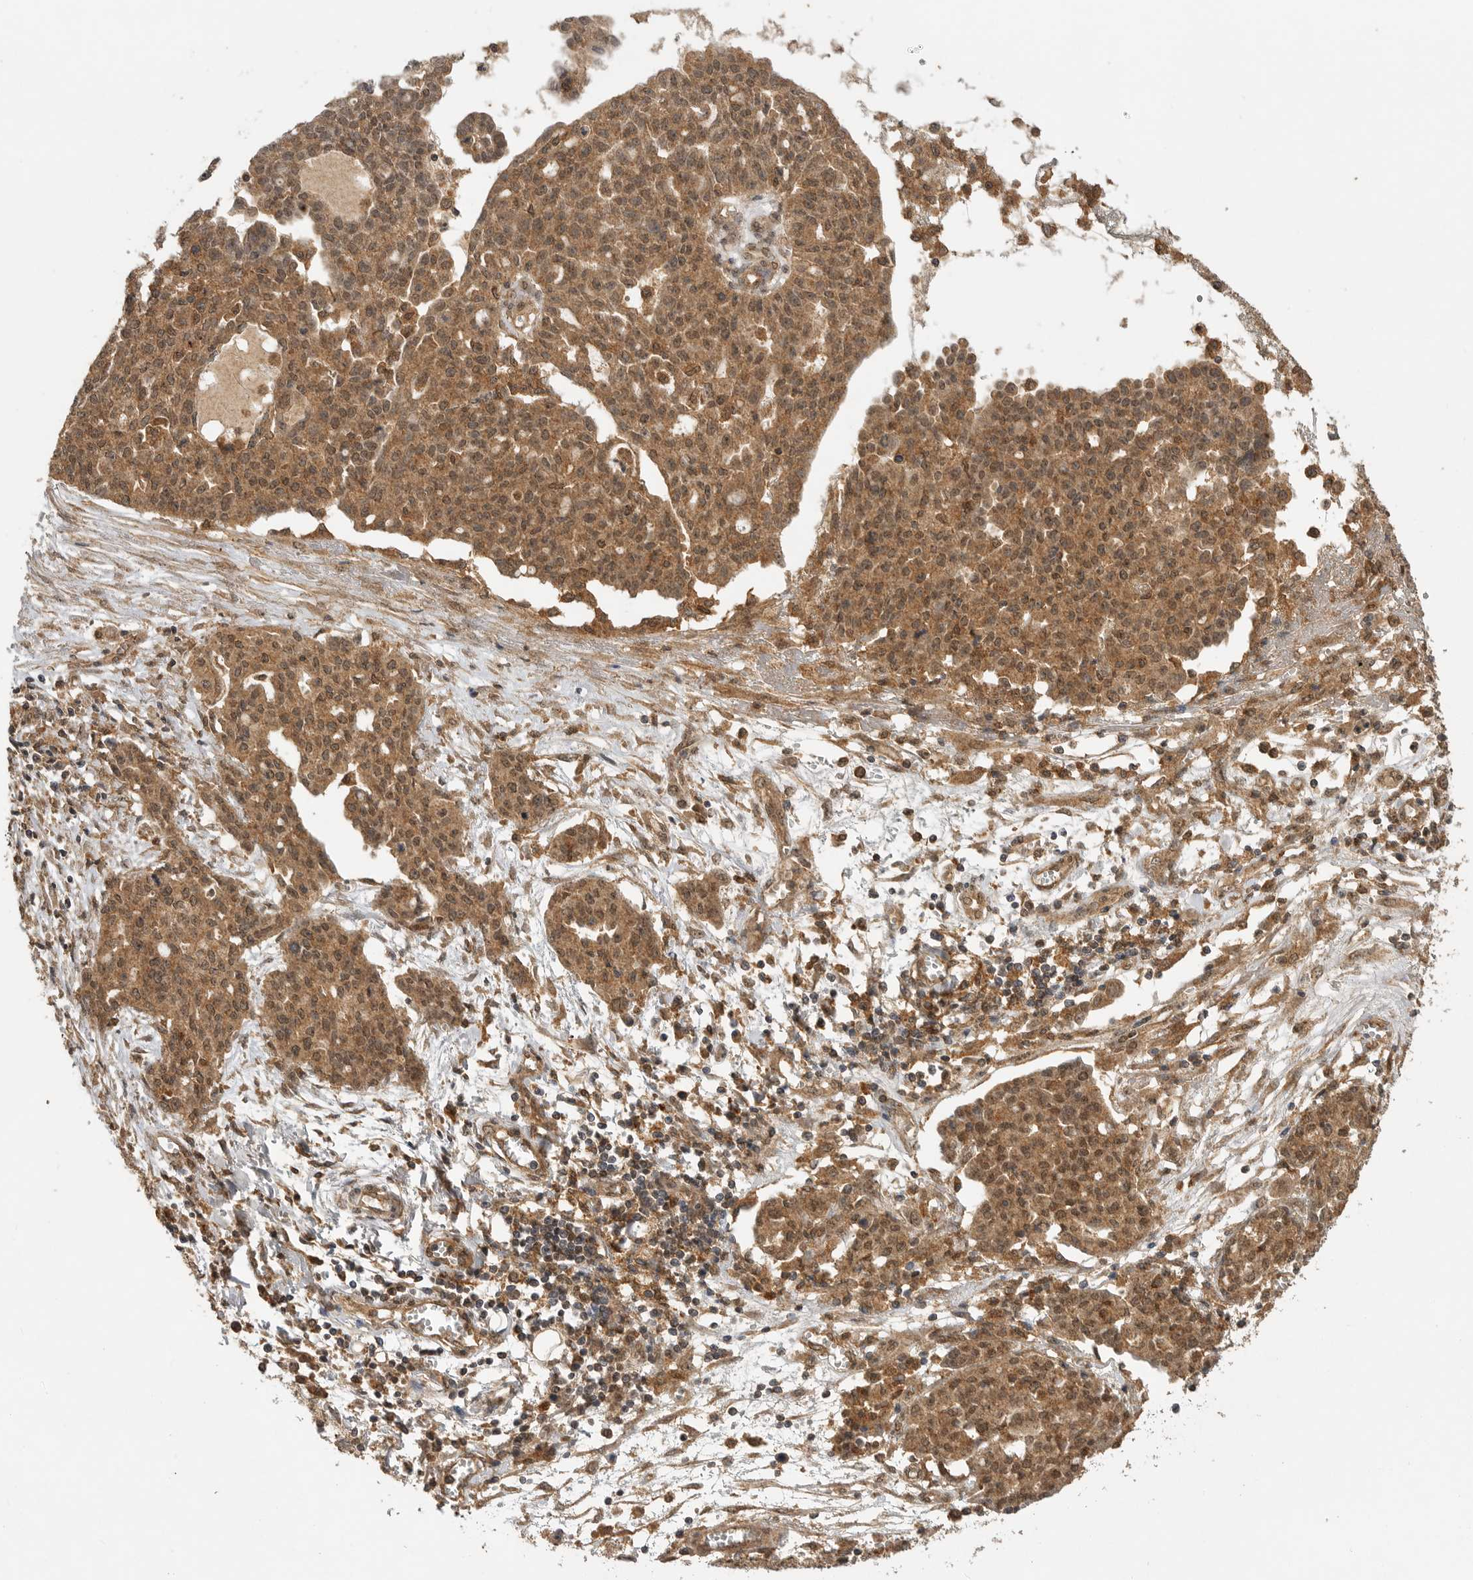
{"staining": {"intensity": "moderate", "quantity": ">75%", "location": "cytoplasmic/membranous"}, "tissue": "ovarian cancer", "cell_type": "Tumor cells", "image_type": "cancer", "snomed": [{"axis": "morphology", "description": "Cystadenocarcinoma, serous, NOS"}, {"axis": "topography", "description": "Soft tissue"}, {"axis": "topography", "description": "Ovary"}], "caption": "About >75% of tumor cells in human ovarian cancer demonstrate moderate cytoplasmic/membranous protein positivity as visualized by brown immunohistochemical staining.", "gene": "ICOSLG", "patient": {"sex": "female", "age": 57}}